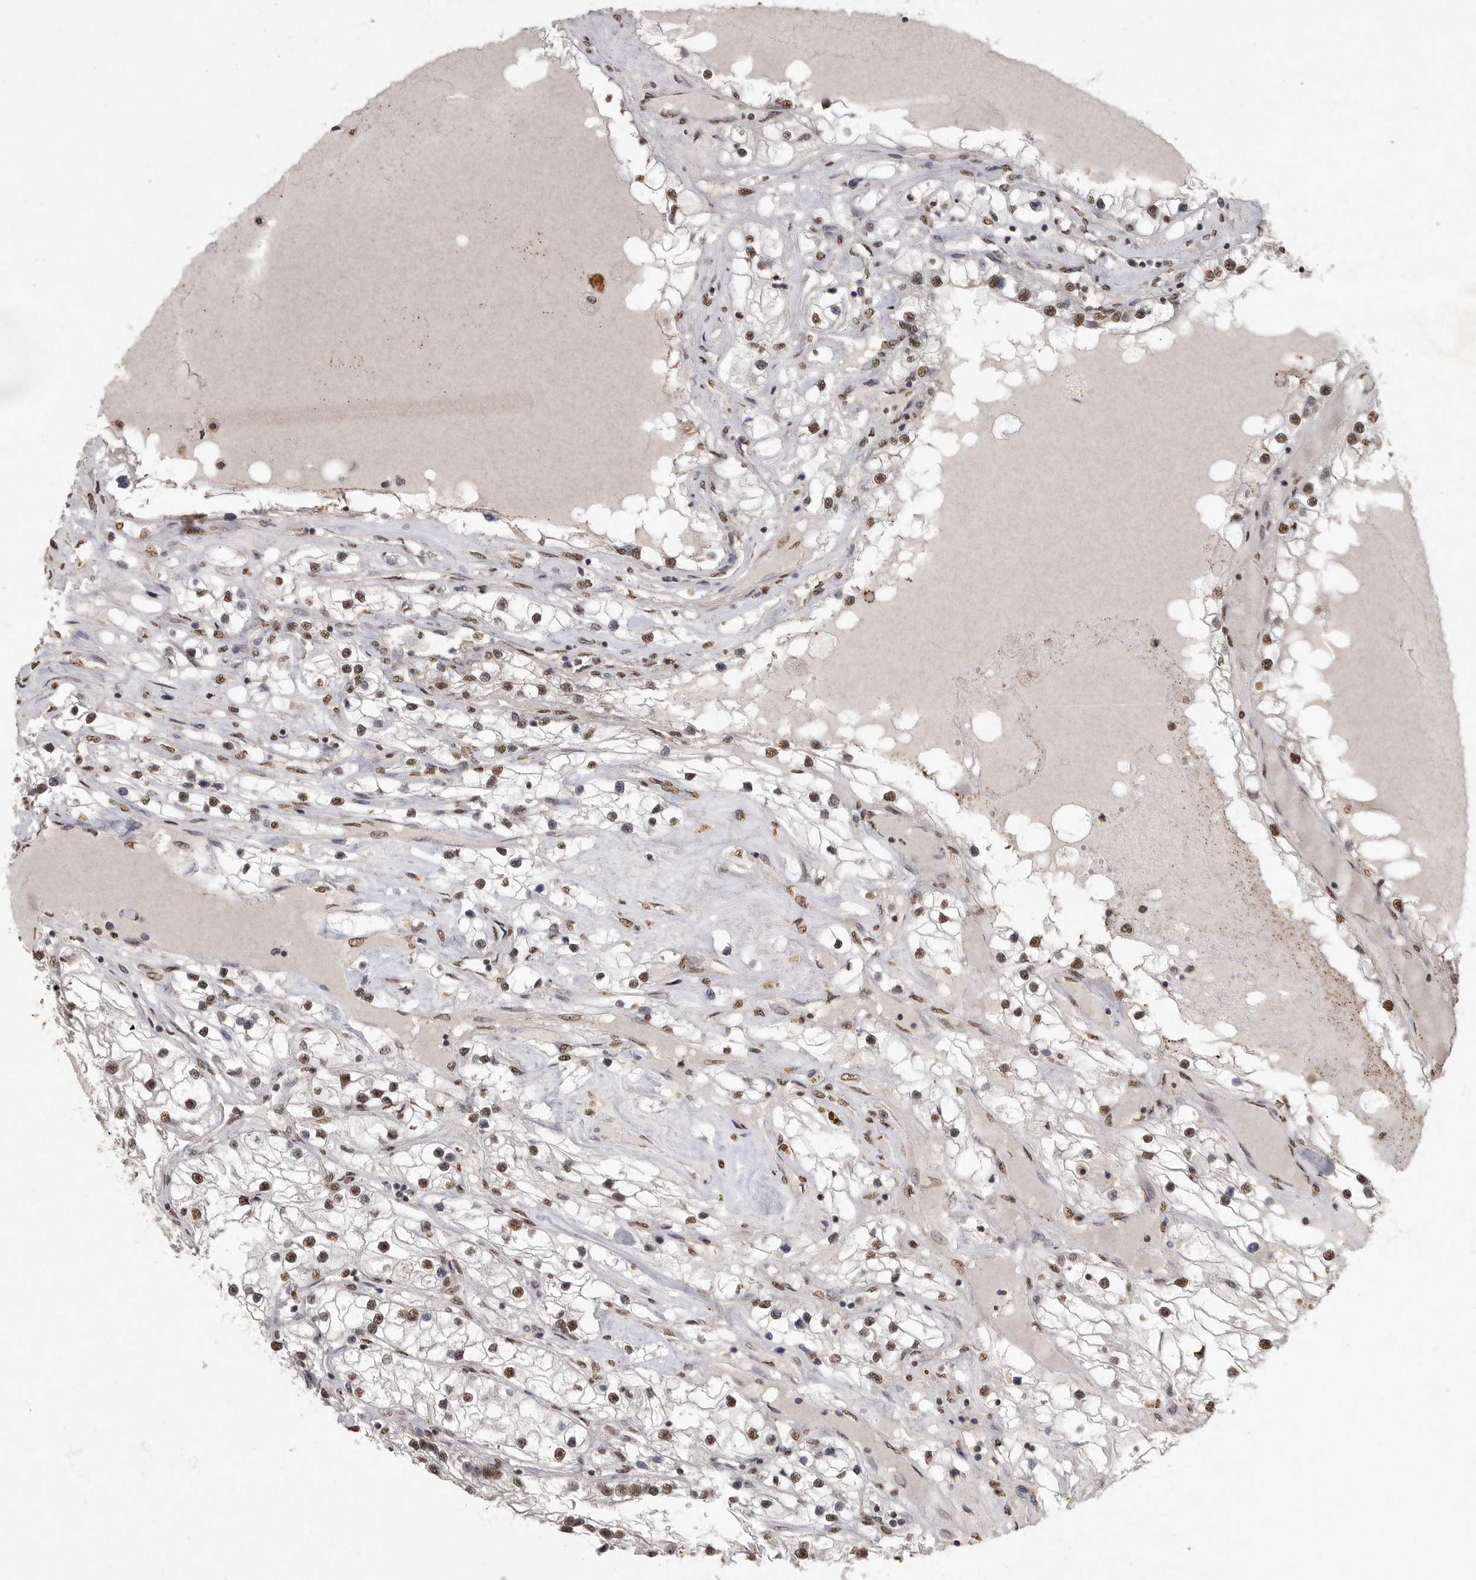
{"staining": {"intensity": "moderate", "quantity": ">75%", "location": "nuclear"}, "tissue": "renal cancer", "cell_type": "Tumor cells", "image_type": "cancer", "snomed": [{"axis": "morphology", "description": "Adenocarcinoma, NOS"}, {"axis": "topography", "description": "Kidney"}], "caption": "Adenocarcinoma (renal) tissue exhibits moderate nuclear expression in approximately >75% of tumor cells, visualized by immunohistochemistry.", "gene": "NBL1", "patient": {"sex": "male", "age": 68}}